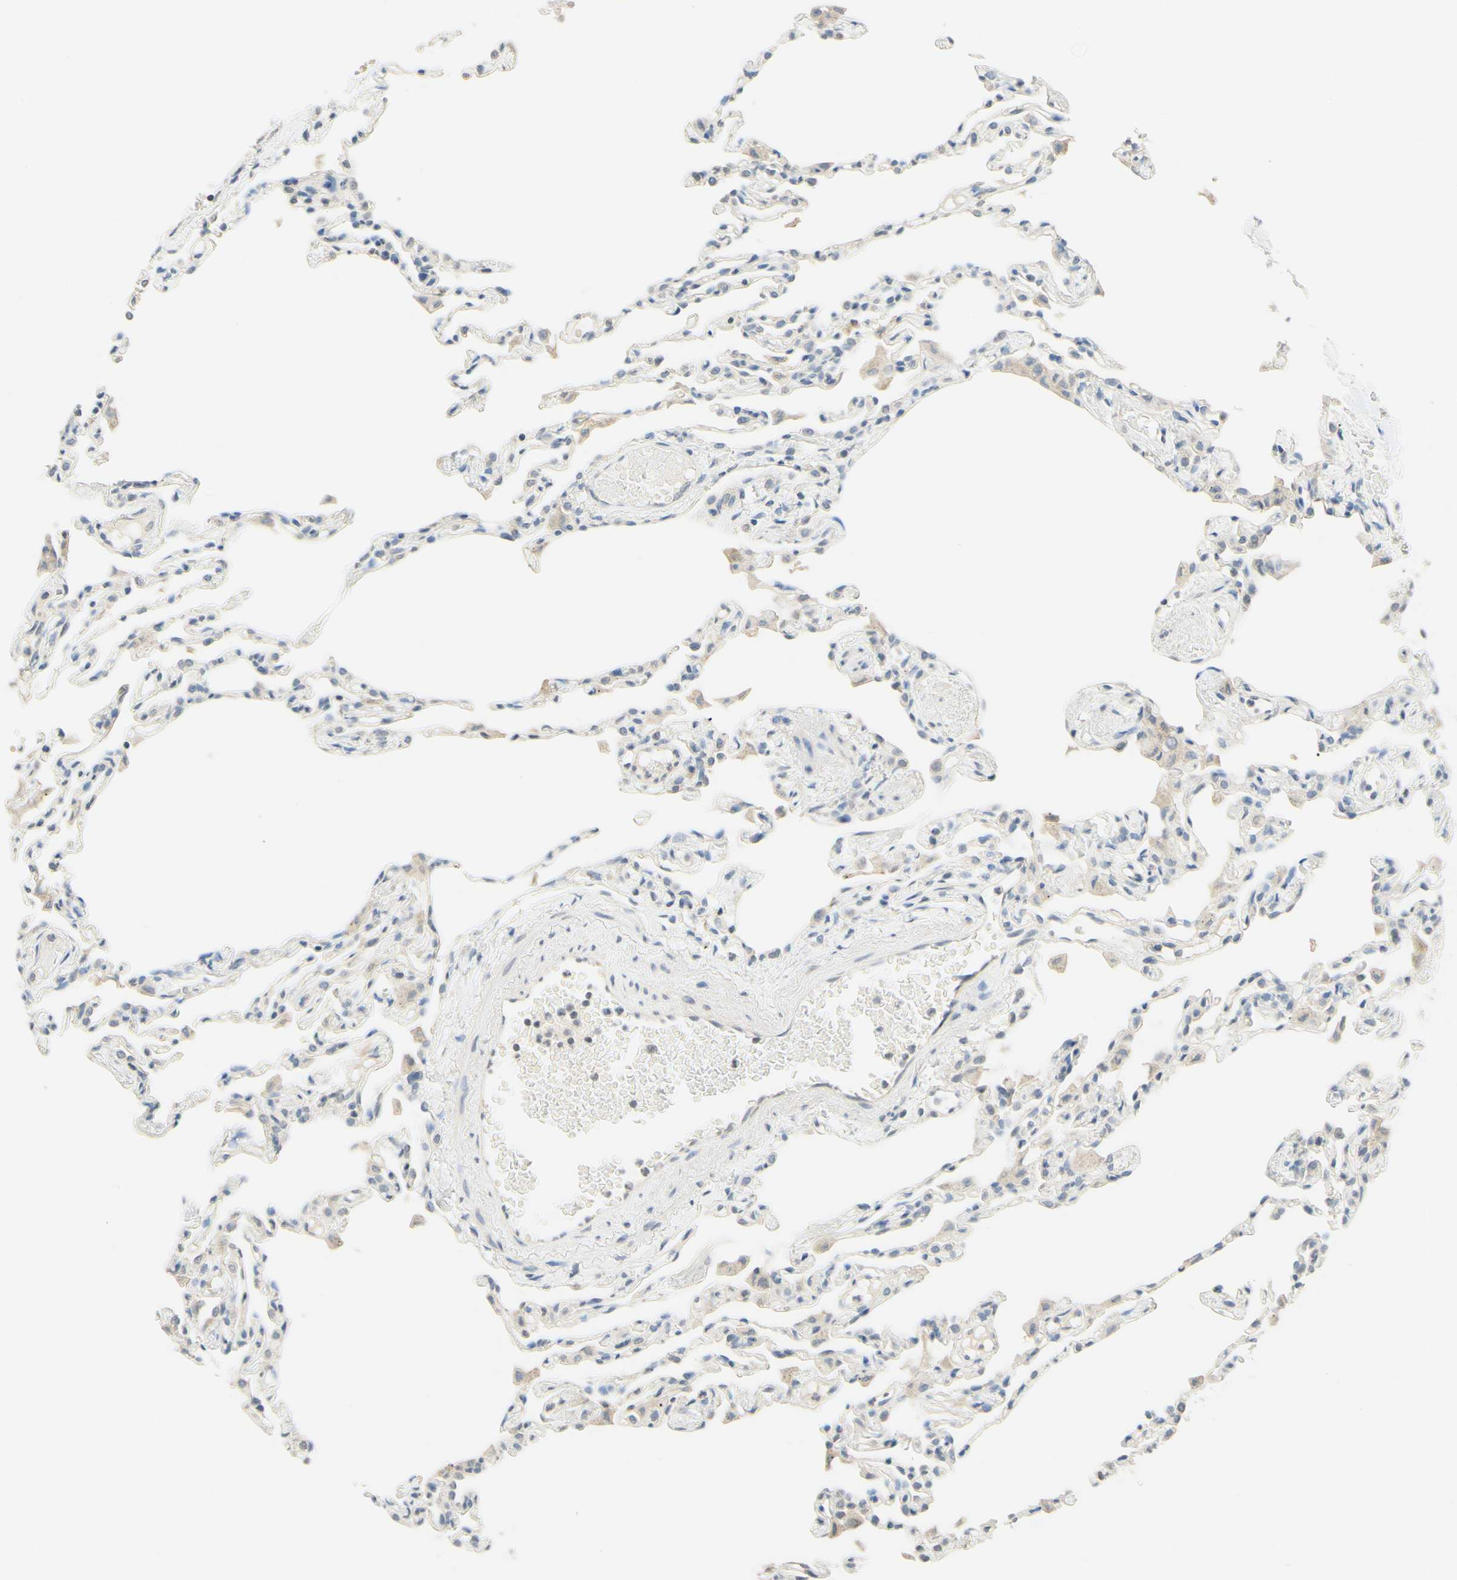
{"staining": {"intensity": "negative", "quantity": "none", "location": "none"}, "tissue": "lung", "cell_type": "Alveolar cells", "image_type": "normal", "snomed": [{"axis": "morphology", "description": "Normal tissue, NOS"}, {"axis": "topography", "description": "Lung"}], "caption": "IHC of benign lung reveals no staining in alveolar cells.", "gene": "MAG", "patient": {"sex": "female", "age": 49}}